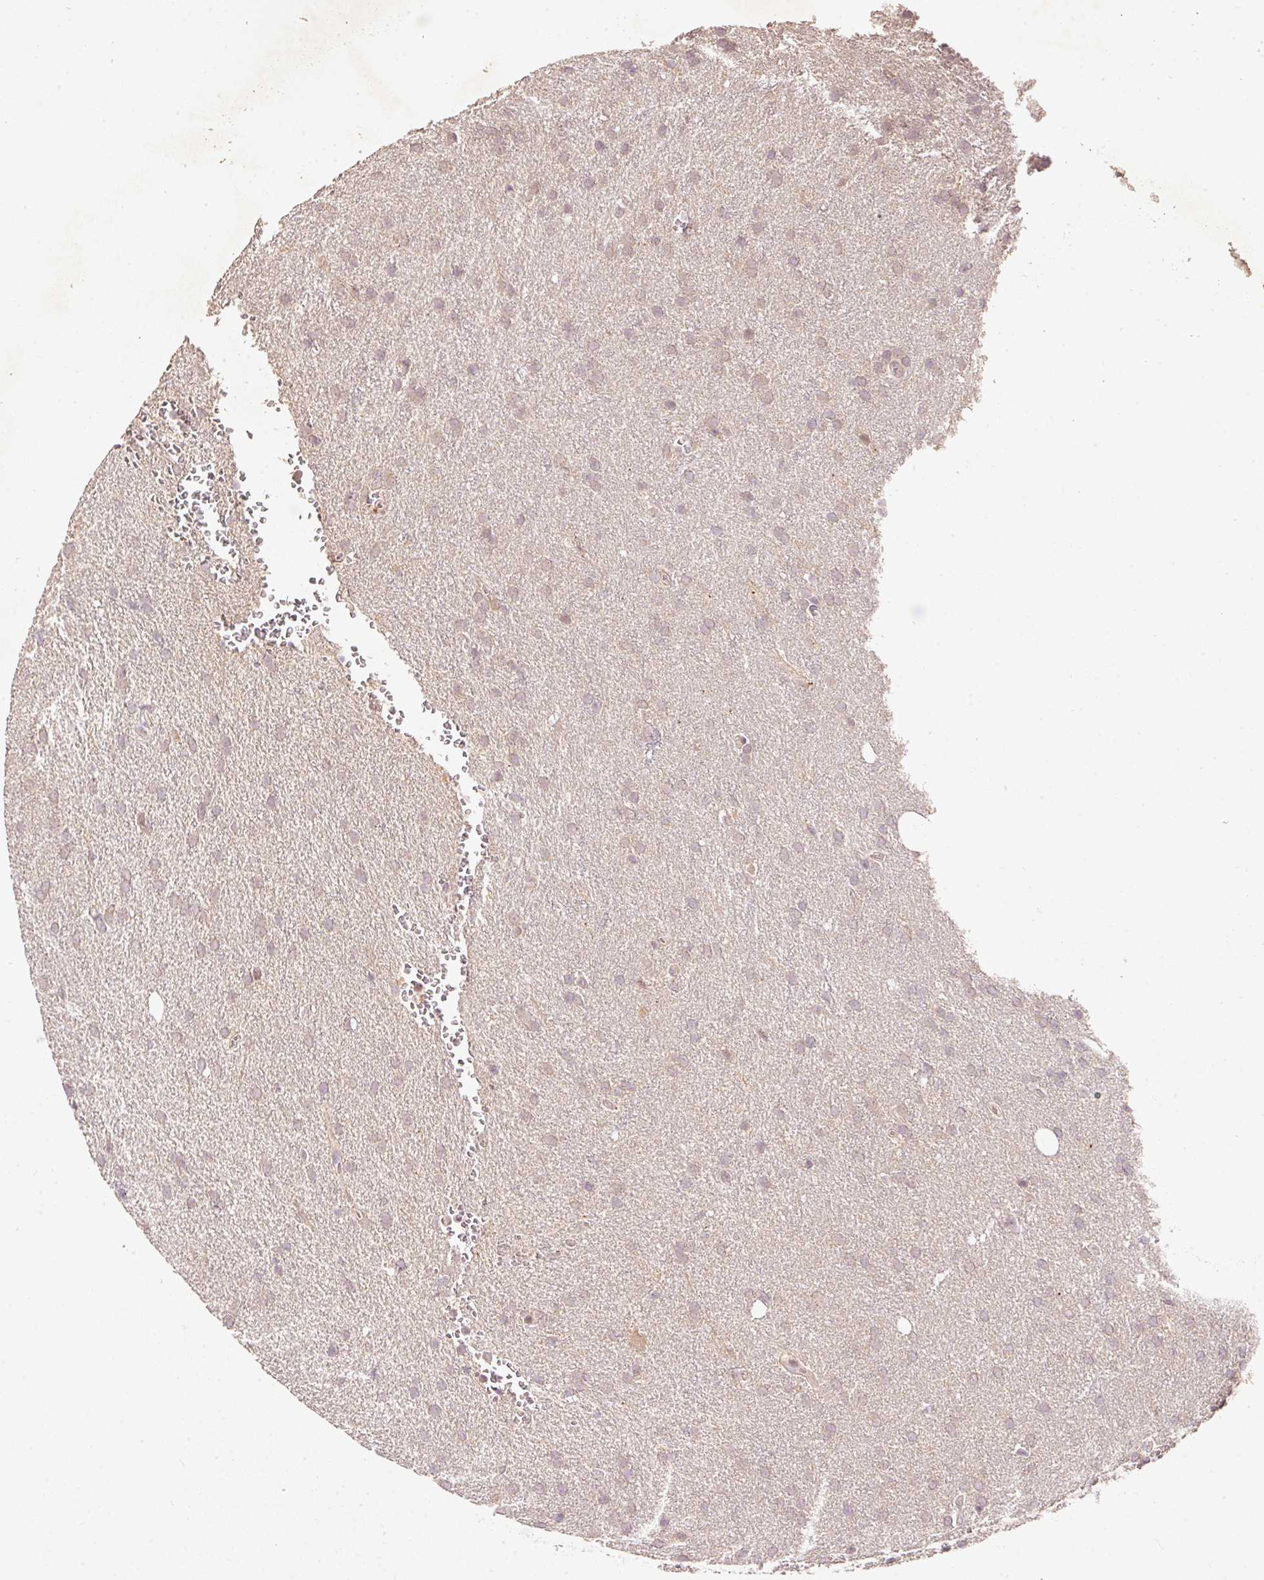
{"staining": {"intensity": "negative", "quantity": "none", "location": "none"}, "tissue": "glioma", "cell_type": "Tumor cells", "image_type": "cancer", "snomed": [{"axis": "morphology", "description": "Glioma, malignant, Low grade"}, {"axis": "topography", "description": "Brain"}], "caption": "A high-resolution histopathology image shows IHC staining of glioma, which exhibits no significant expression in tumor cells.", "gene": "PCDHB1", "patient": {"sex": "female", "age": 33}}